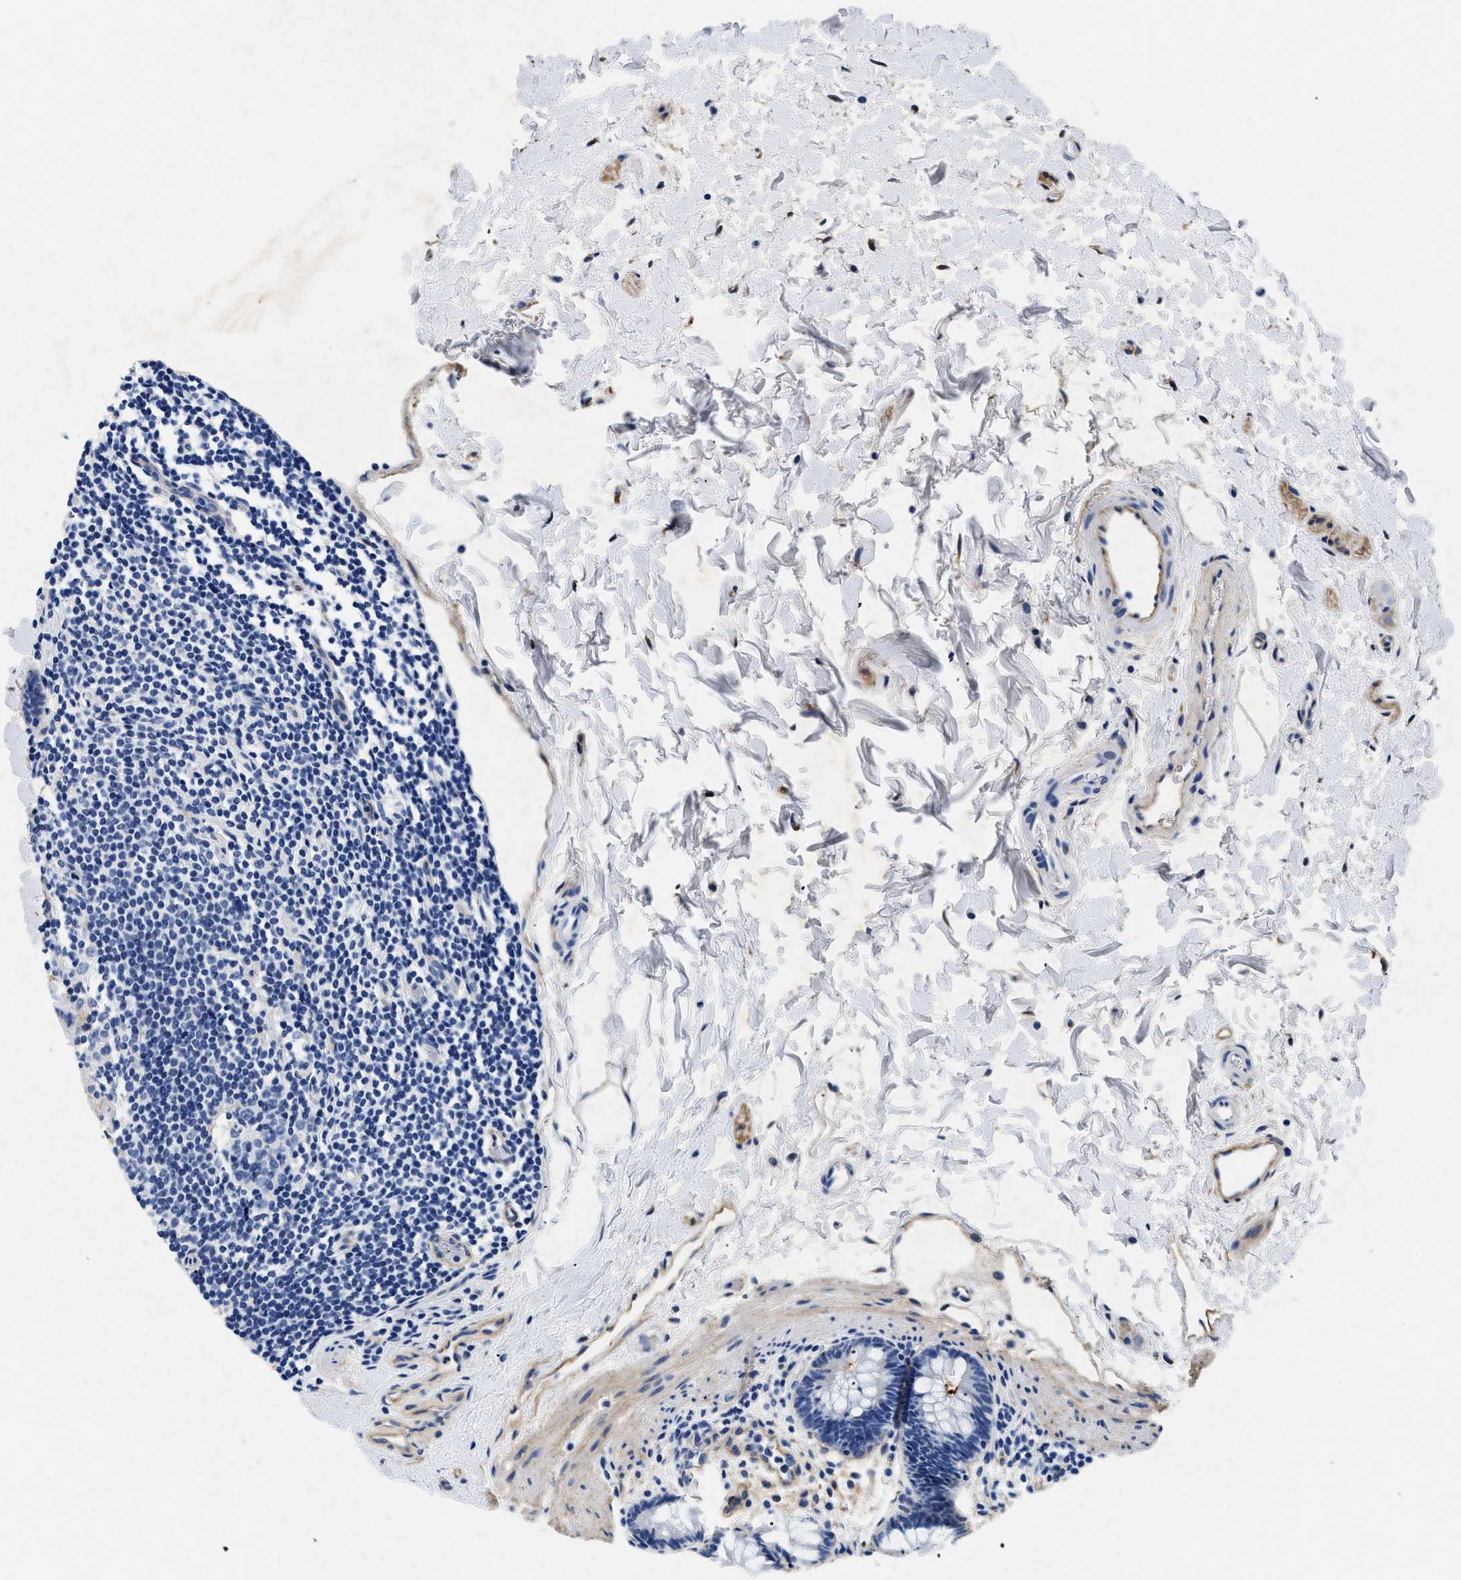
{"staining": {"intensity": "negative", "quantity": "none", "location": "none"}, "tissue": "rectum", "cell_type": "Glandular cells", "image_type": "normal", "snomed": [{"axis": "morphology", "description": "Normal tissue, NOS"}, {"axis": "topography", "description": "Rectum"}], "caption": "This is an immunohistochemistry (IHC) histopathology image of benign human rectum. There is no staining in glandular cells.", "gene": "LAMA3", "patient": {"sex": "female", "age": 24}}